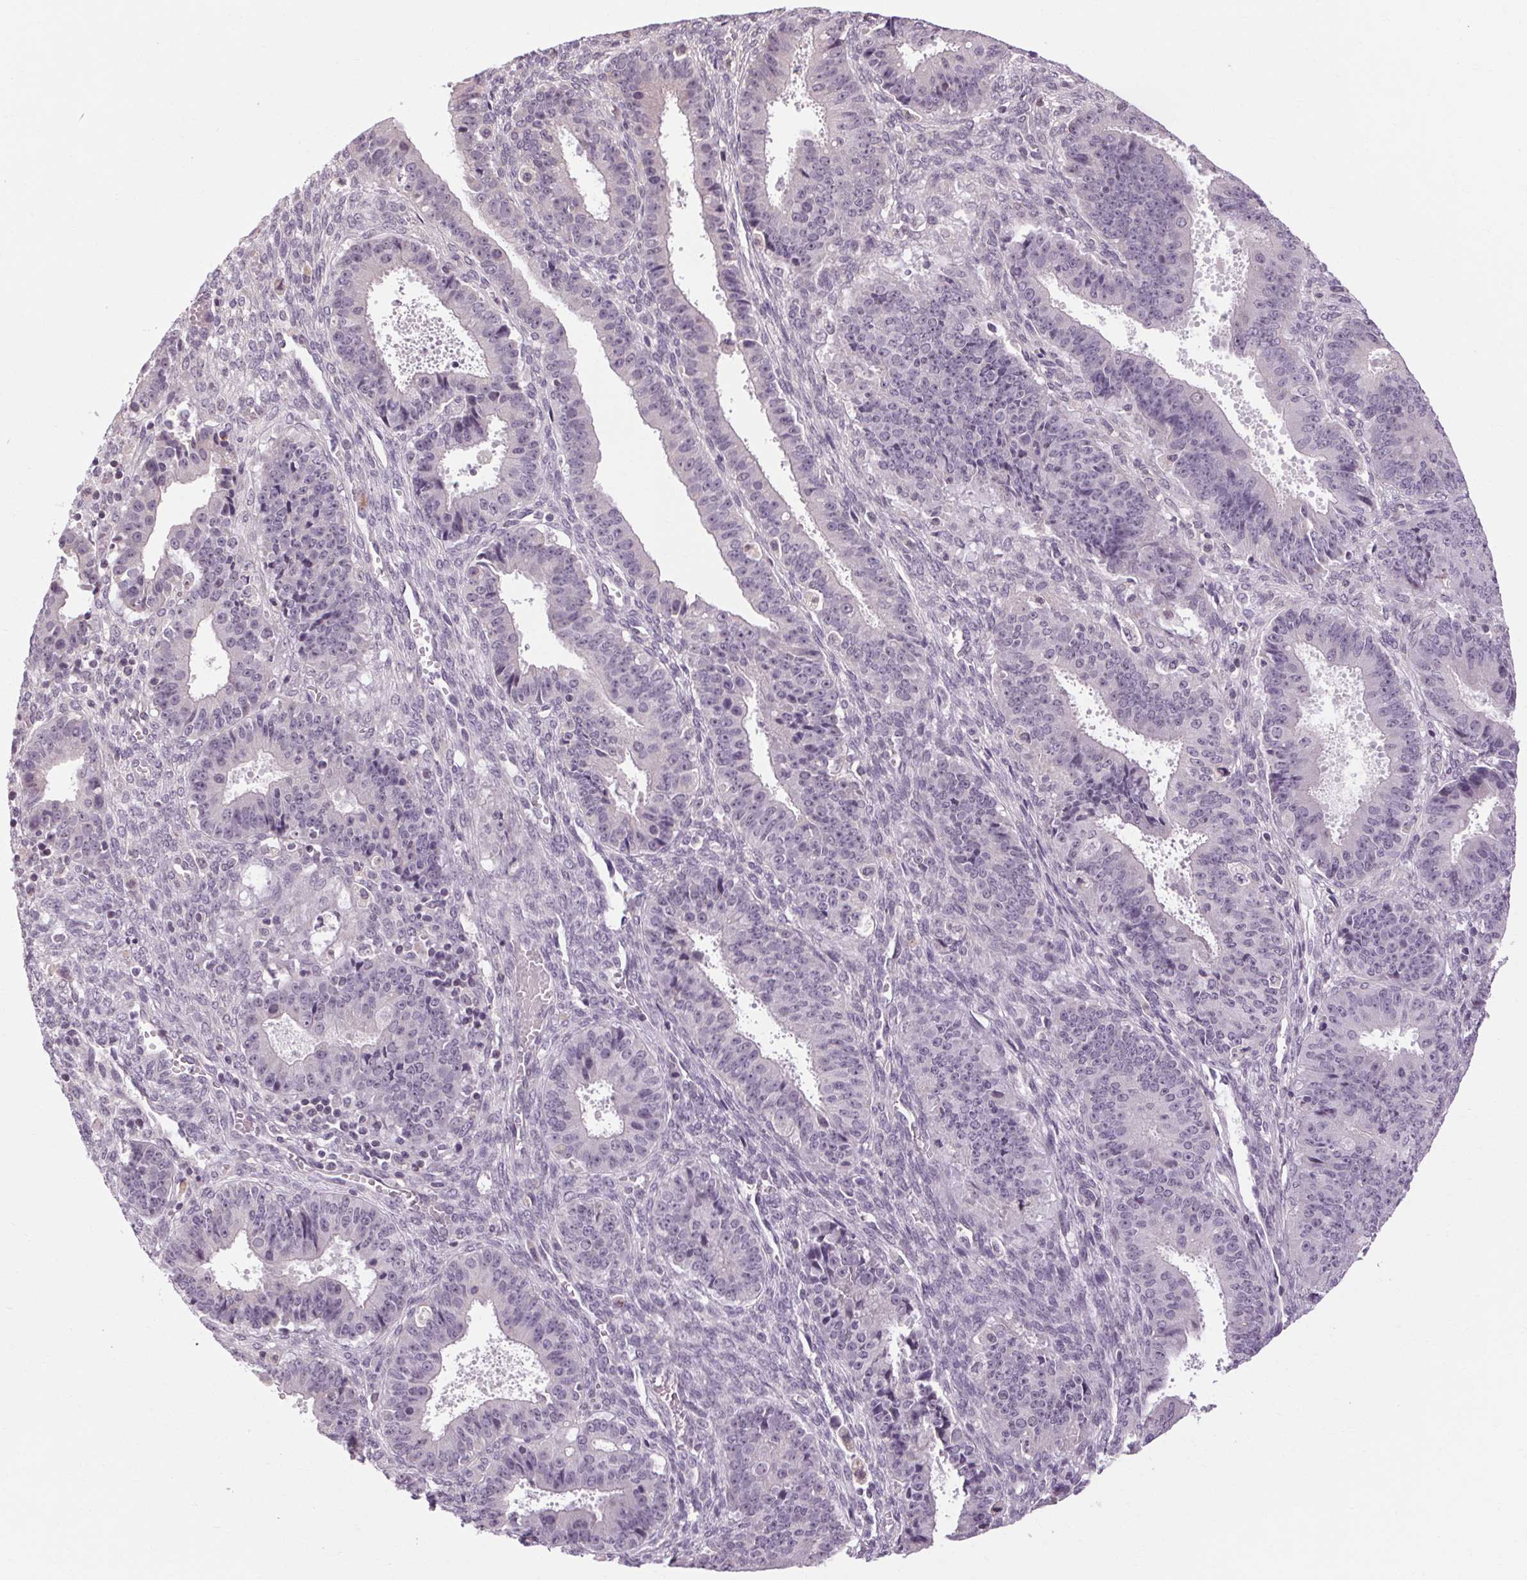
{"staining": {"intensity": "negative", "quantity": "none", "location": "none"}, "tissue": "ovarian cancer", "cell_type": "Tumor cells", "image_type": "cancer", "snomed": [{"axis": "morphology", "description": "Carcinoma, endometroid"}, {"axis": "topography", "description": "Ovary"}], "caption": "An IHC image of ovarian cancer is shown. There is no staining in tumor cells of ovarian cancer.", "gene": "KLHL40", "patient": {"sex": "female", "age": 42}}